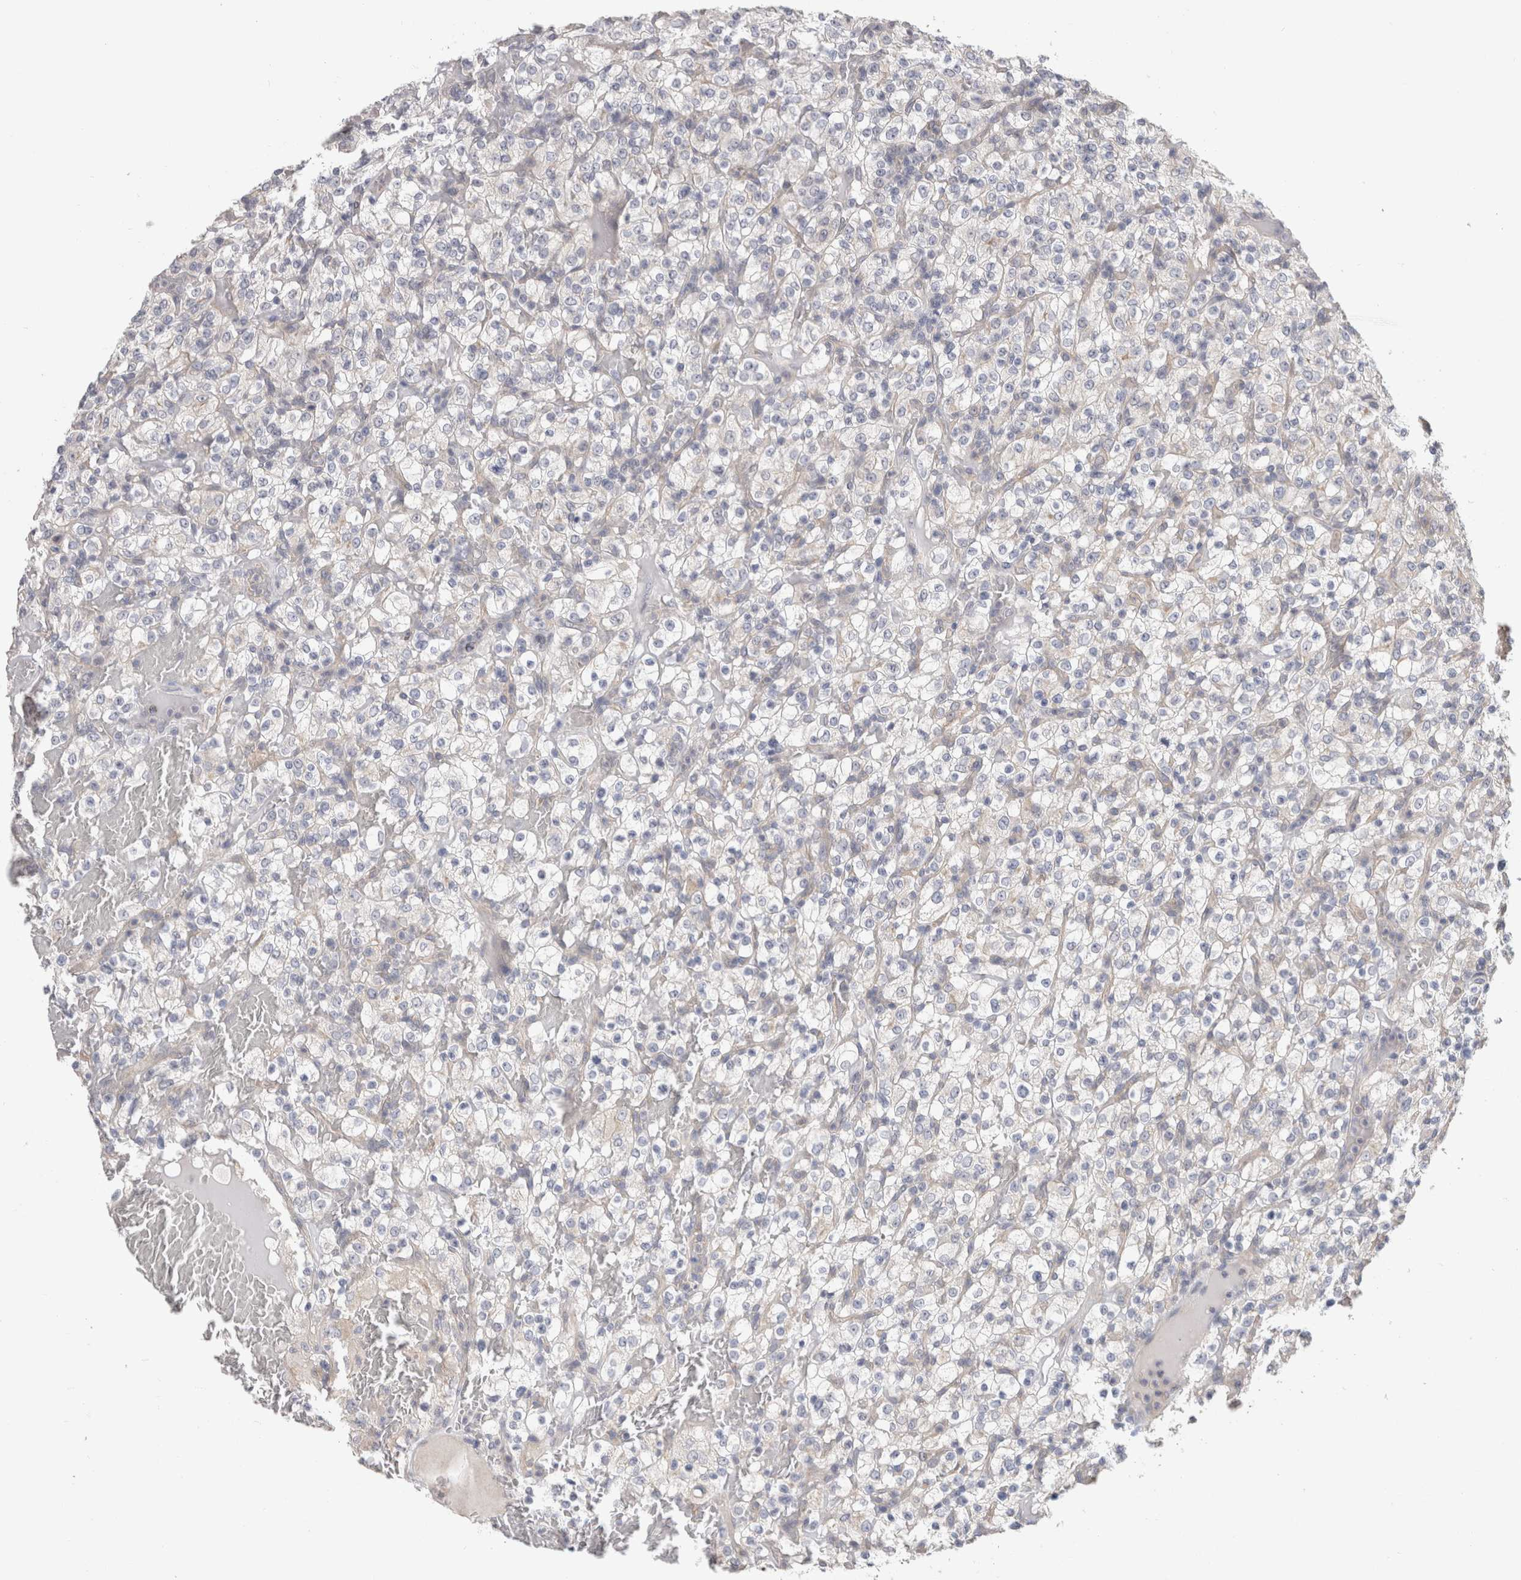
{"staining": {"intensity": "negative", "quantity": "none", "location": "none"}, "tissue": "renal cancer", "cell_type": "Tumor cells", "image_type": "cancer", "snomed": [{"axis": "morphology", "description": "Normal tissue, NOS"}, {"axis": "morphology", "description": "Adenocarcinoma, NOS"}, {"axis": "topography", "description": "Kidney"}], "caption": "Renal cancer (adenocarcinoma) was stained to show a protein in brown. There is no significant positivity in tumor cells.", "gene": "AFP", "patient": {"sex": "female", "age": 72}}